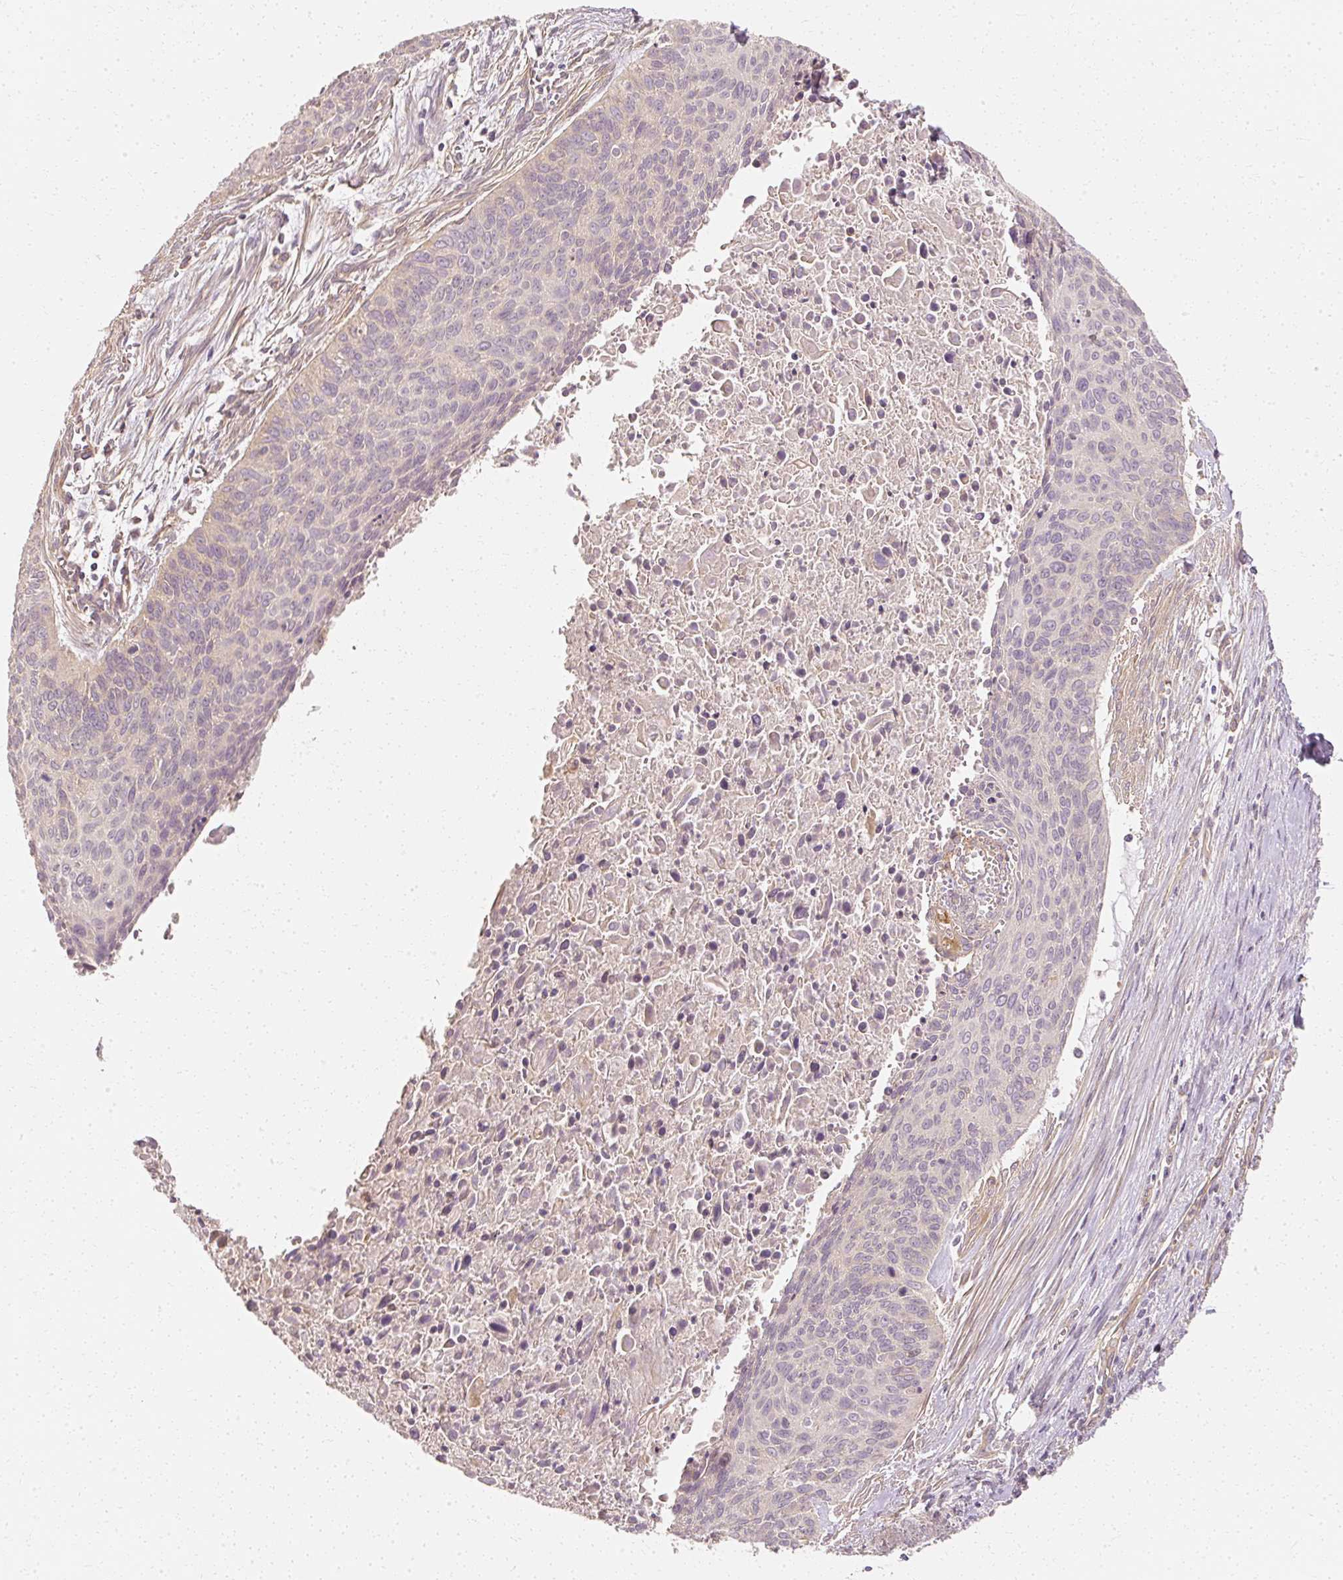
{"staining": {"intensity": "negative", "quantity": "none", "location": "none"}, "tissue": "cervical cancer", "cell_type": "Tumor cells", "image_type": "cancer", "snomed": [{"axis": "morphology", "description": "Squamous cell carcinoma, NOS"}, {"axis": "topography", "description": "Cervix"}], "caption": "Micrograph shows no protein staining in tumor cells of cervical squamous cell carcinoma tissue.", "gene": "GNAQ", "patient": {"sex": "female", "age": 55}}